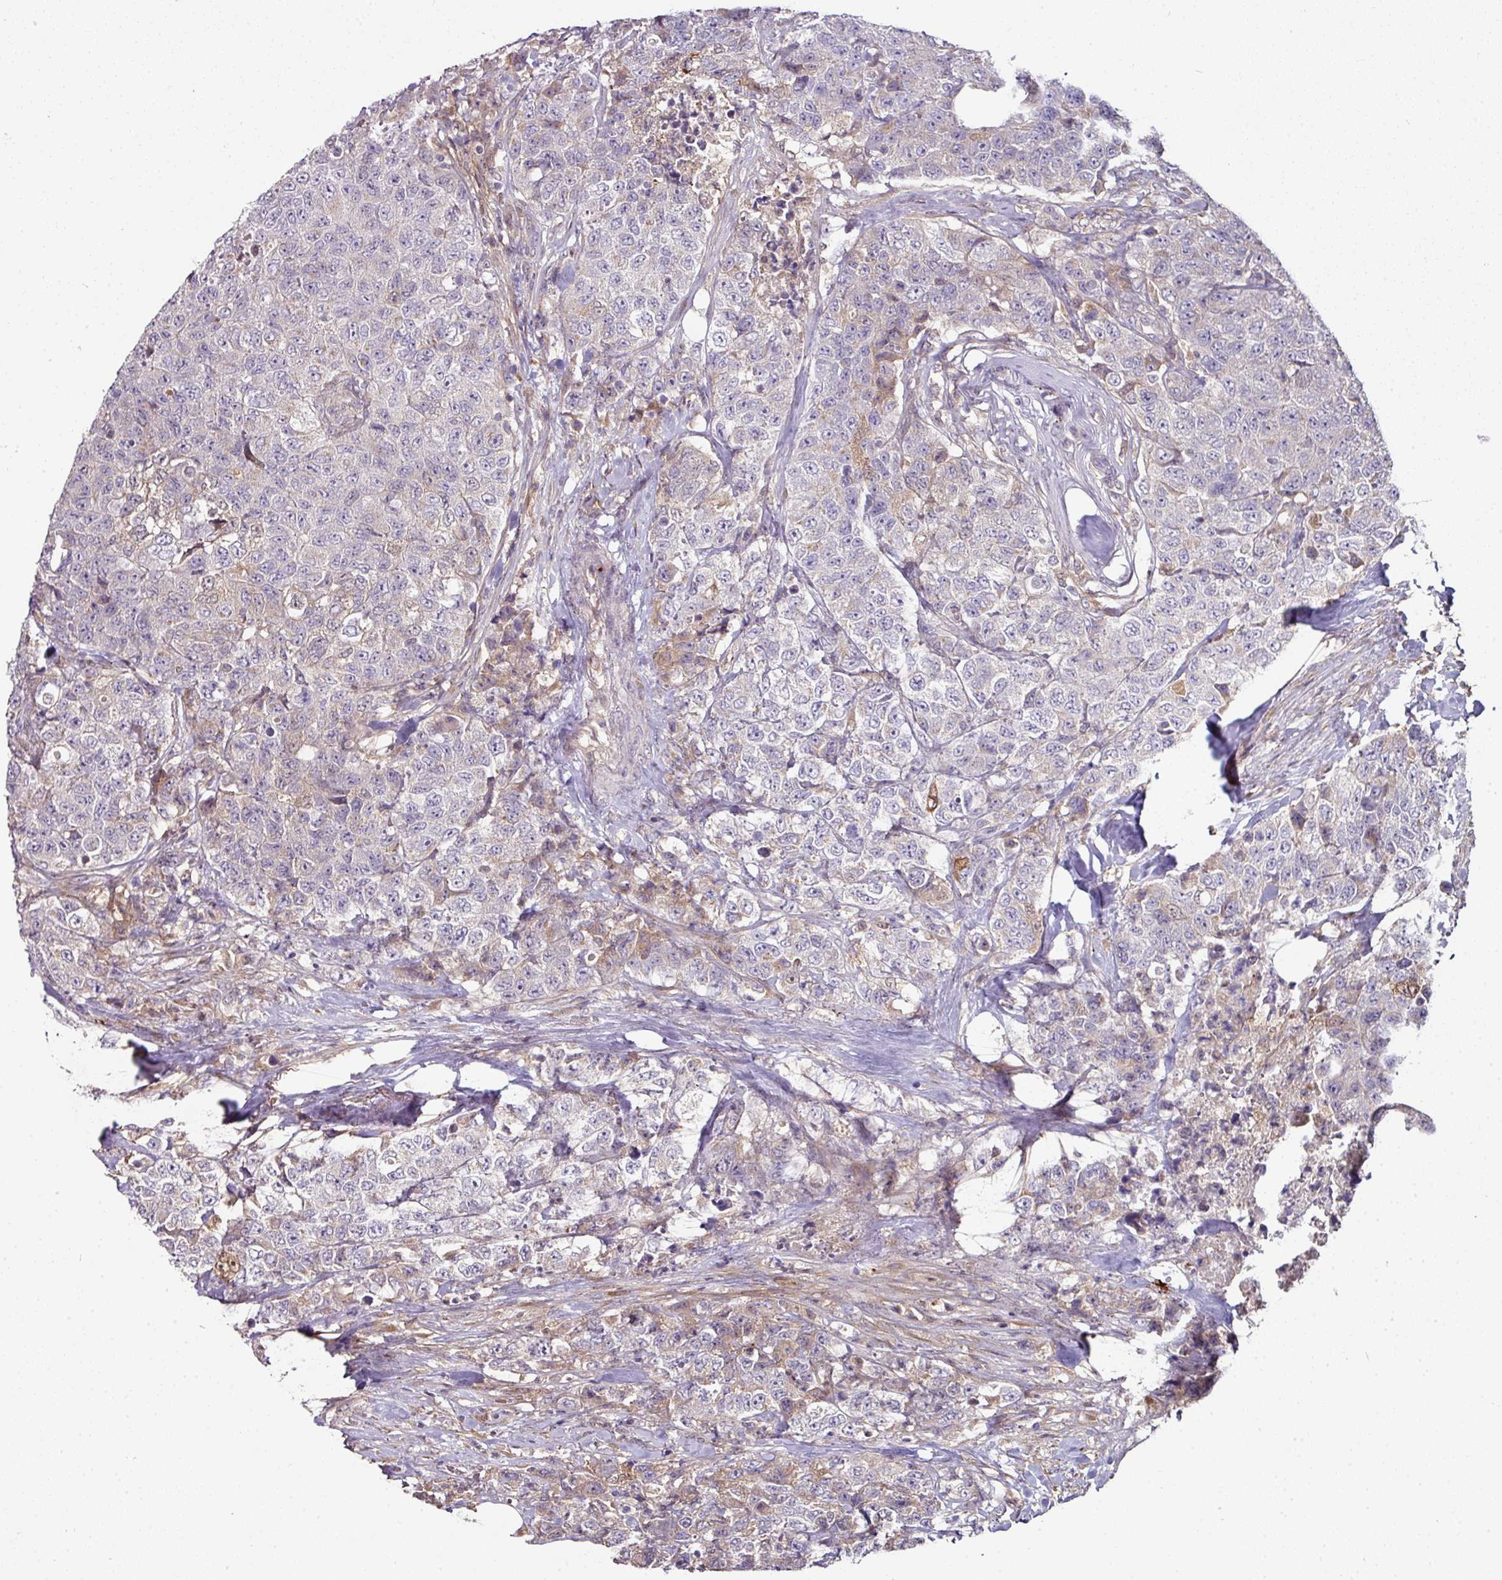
{"staining": {"intensity": "weak", "quantity": "25%-75%", "location": "cytoplasmic/membranous"}, "tissue": "urothelial cancer", "cell_type": "Tumor cells", "image_type": "cancer", "snomed": [{"axis": "morphology", "description": "Urothelial carcinoma, High grade"}, {"axis": "topography", "description": "Urinary bladder"}], "caption": "Immunohistochemical staining of high-grade urothelial carcinoma exhibits weak cytoplasmic/membranous protein positivity in about 25%-75% of tumor cells.", "gene": "CTDSP2", "patient": {"sex": "female", "age": 78}}